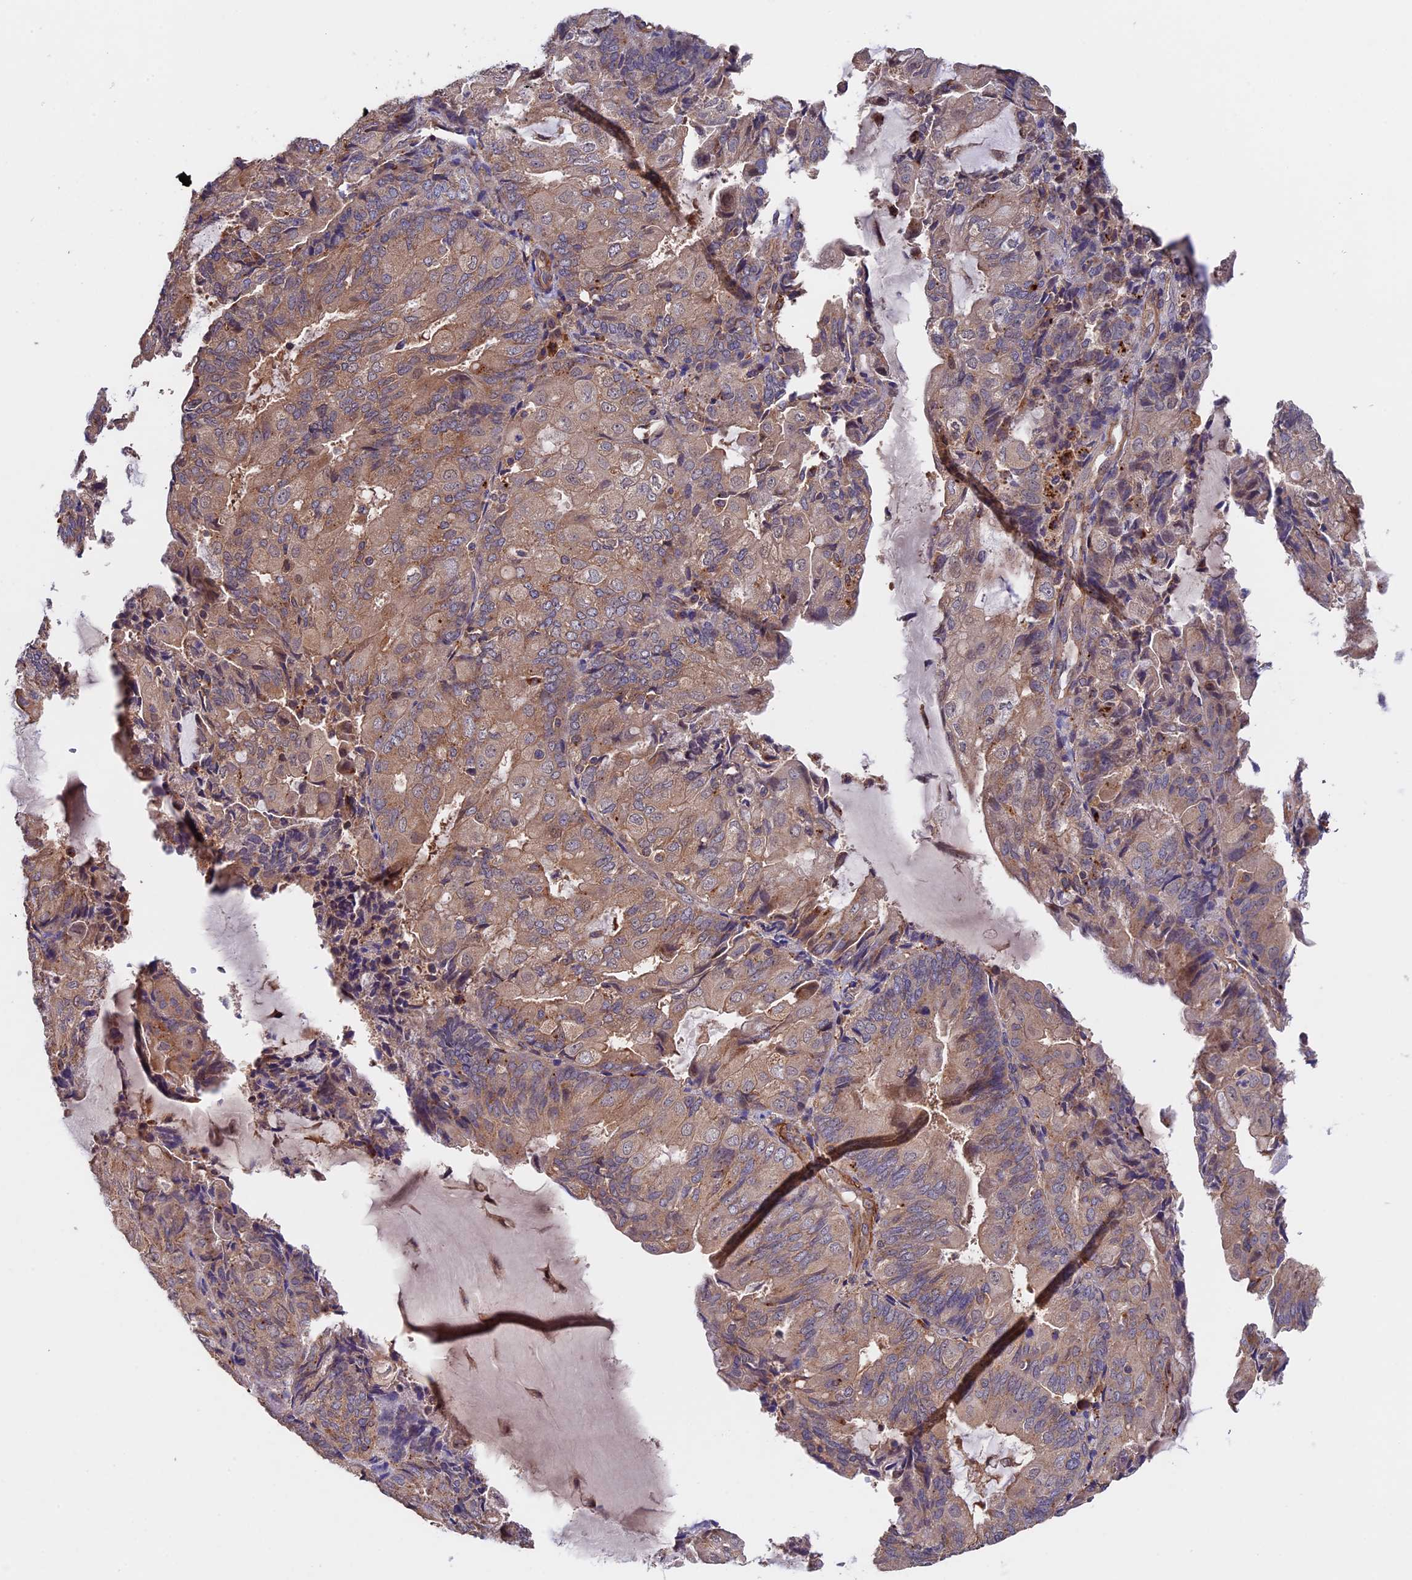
{"staining": {"intensity": "weak", "quantity": "25%-75%", "location": "cytoplasmic/membranous"}, "tissue": "endometrial cancer", "cell_type": "Tumor cells", "image_type": "cancer", "snomed": [{"axis": "morphology", "description": "Adenocarcinoma, NOS"}, {"axis": "topography", "description": "Endometrium"}], "caption": "DAB (3,3'-diaminobenzidine) immunohistochemical staining of endometrial adenocarcinoma displays weak cytoplasmic/membranous protein expression in about 25%-75% of tumor cells. (Brightfield microscopy of DAB IHC at high magnification).", "gene": "SLC9A5", "patient": {"sex": "female", "age": 81}}